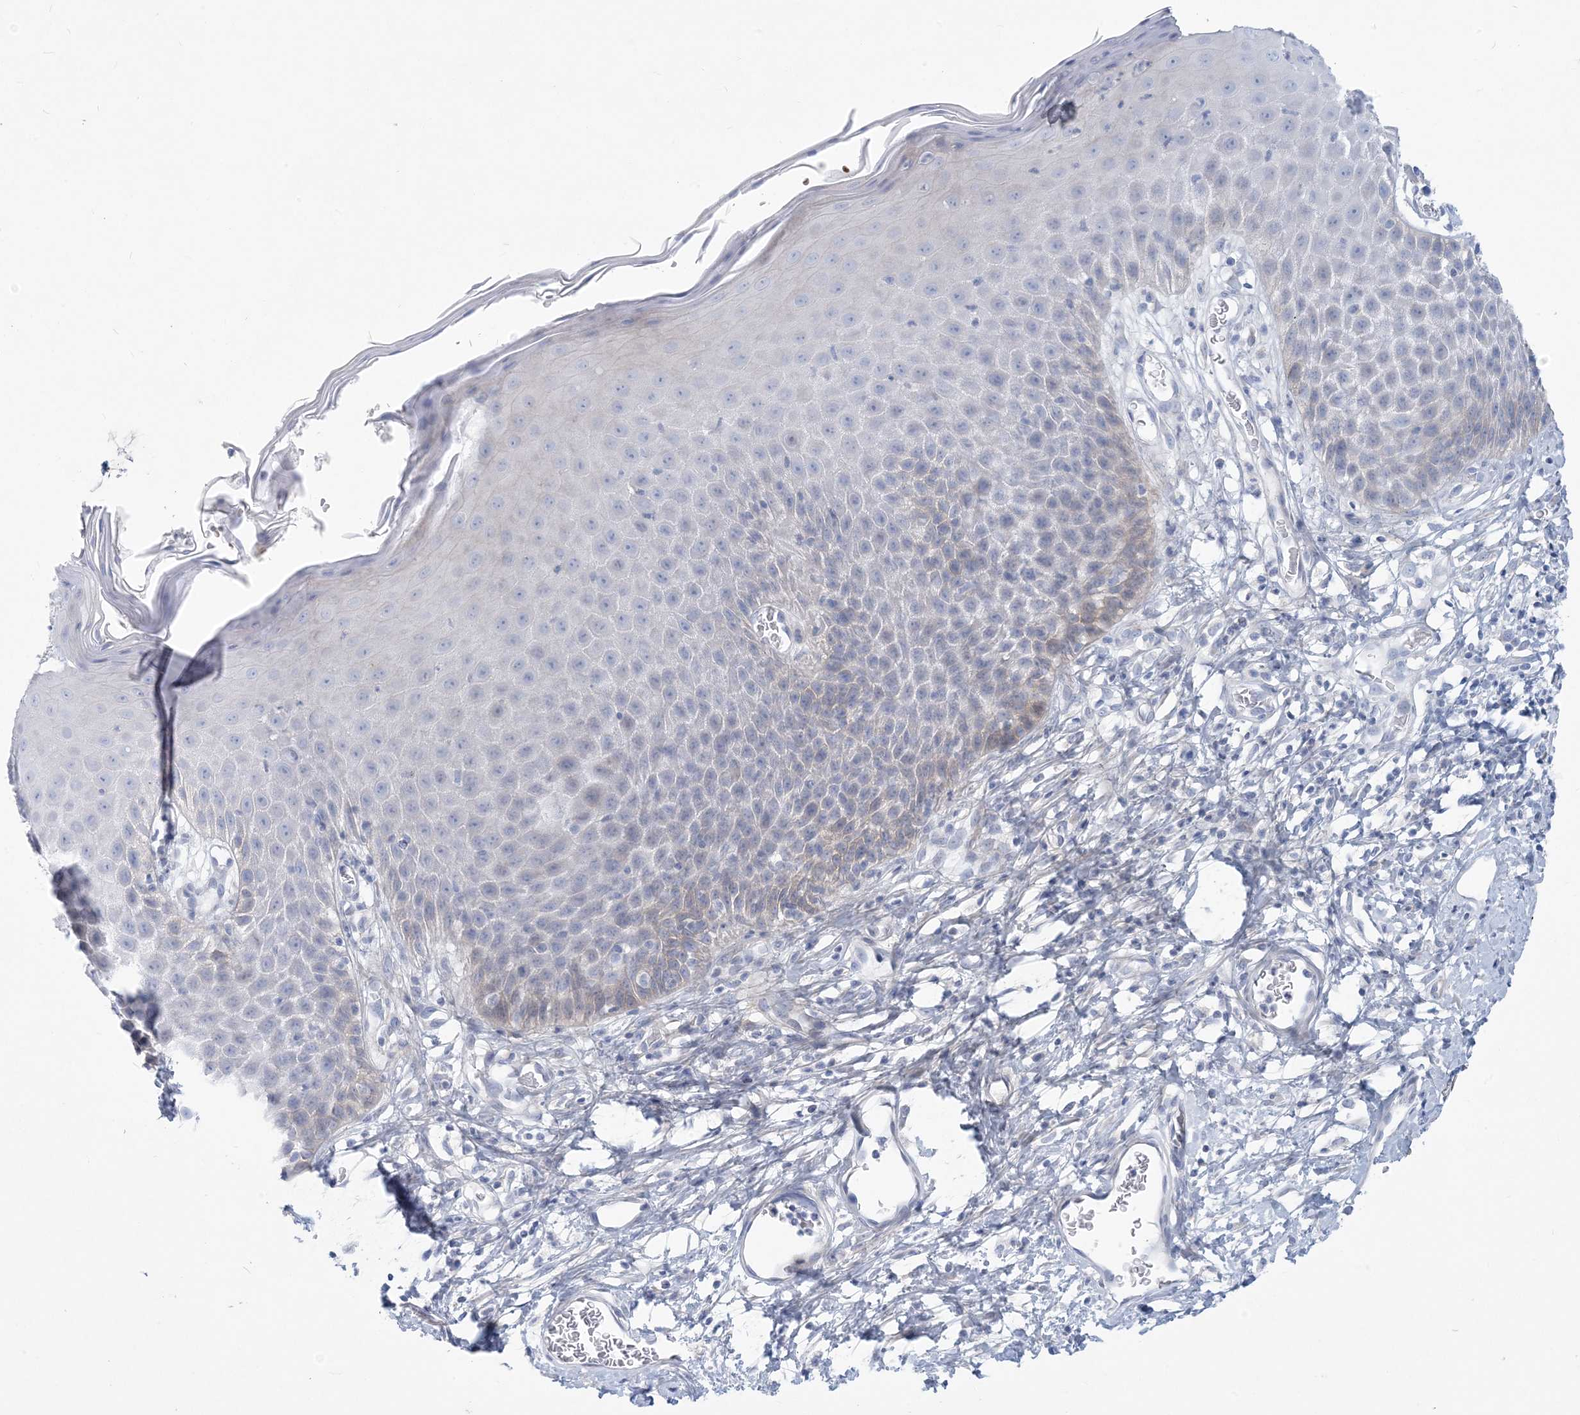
{"staining": {"intensity": "negative", "quantity": "none", "location": "none"}, "tissue": "skin", "cell_type": "Epidermal cells", "image_type": "normal", "snomed": [{"axis": "morphology", "description": "Normal tissue, NOS"}, {"axis": "topography", "description": "Vulva"}], "caption": "Unremarkable skin was stained to show a protein in brown. There is no significant expression in epidermal cells. Nuclei are stained in blue.", "gene": "MOXD1", "patient": {"sex": "female", "age": 68}}